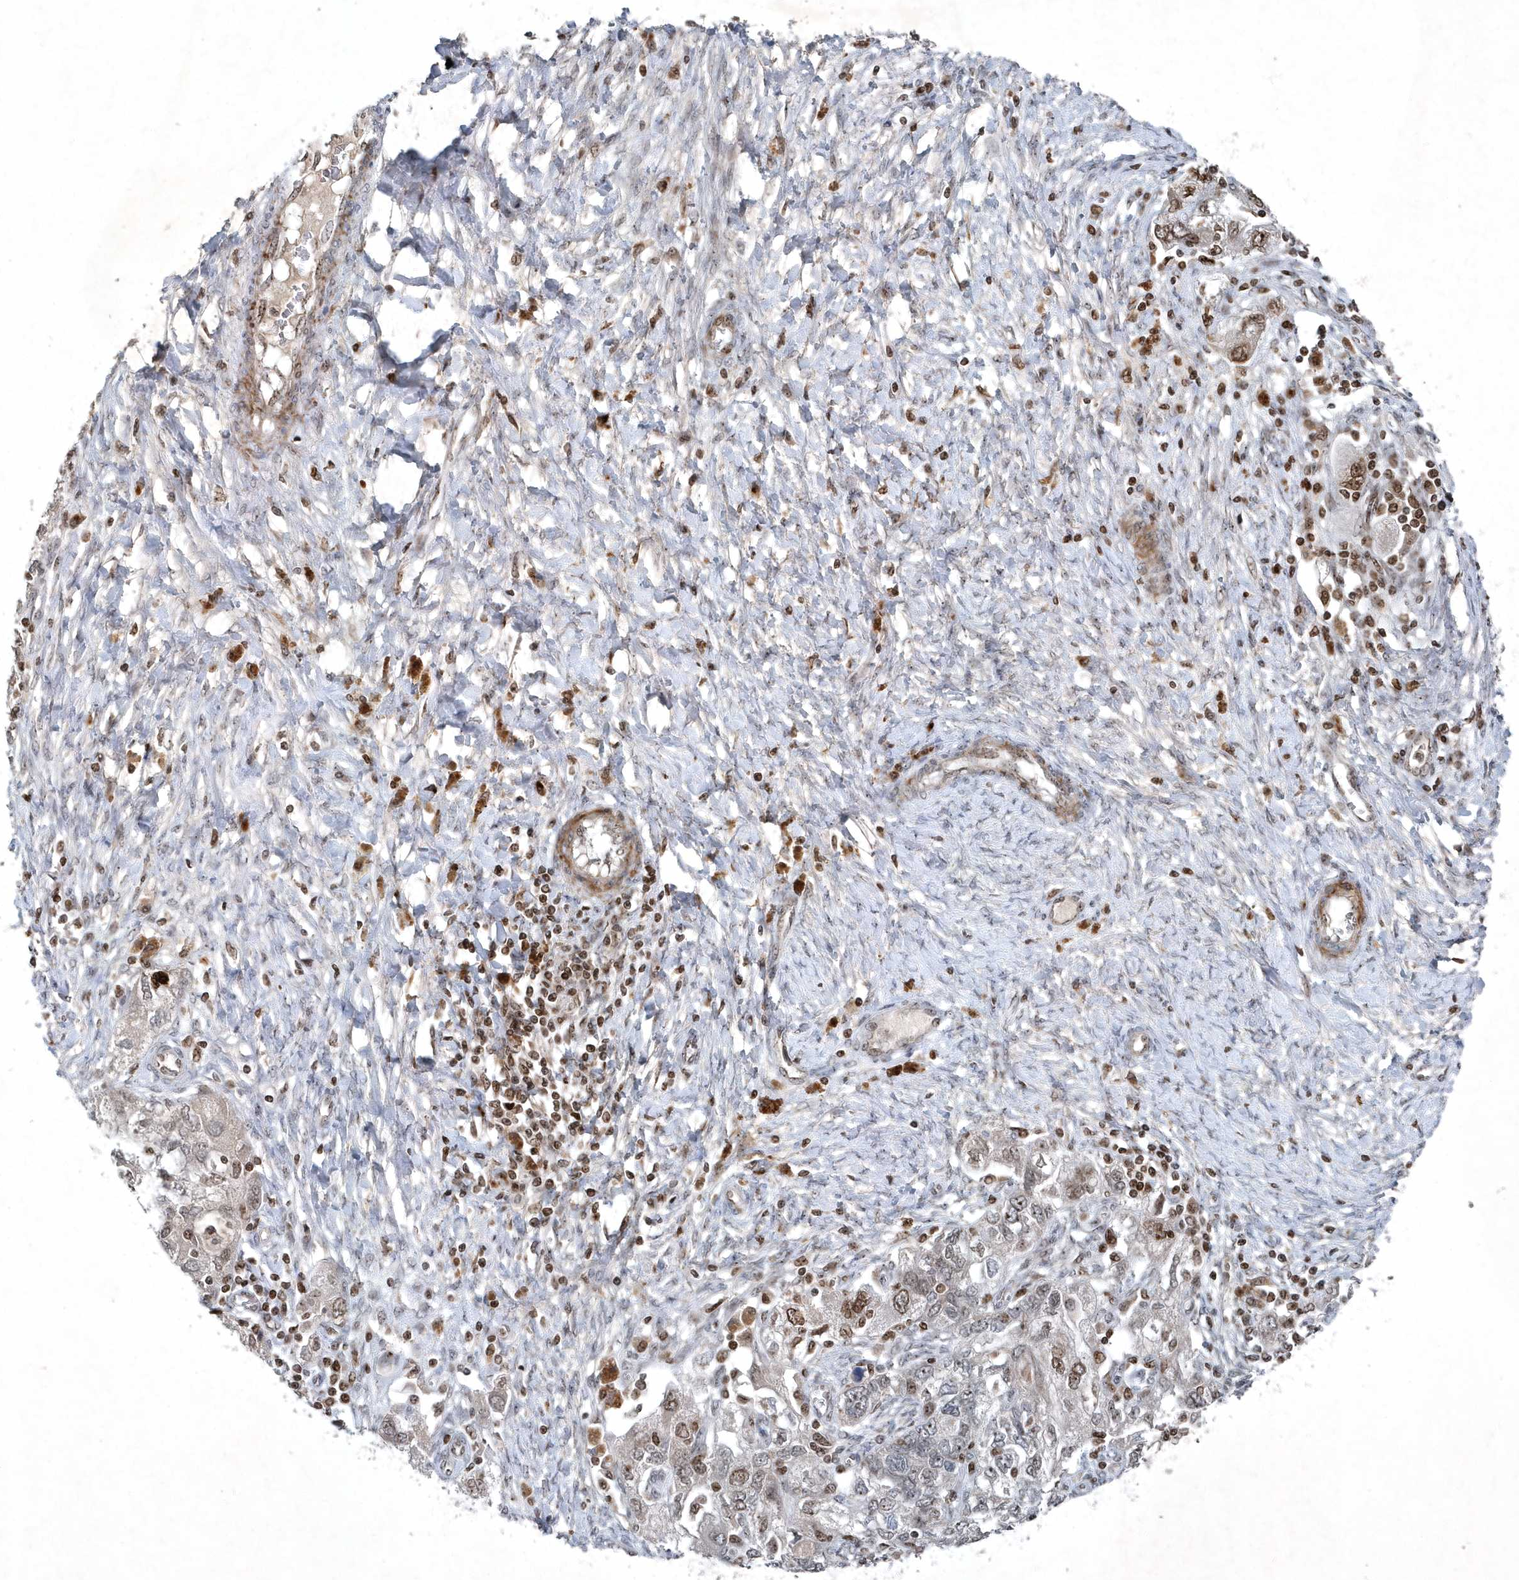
{"staining": {"intensity": "moderate", "quantity": "<25%", "location": "nuclear"}, "tissue": "ovarian cancer", "cell_type": "Tumor cells", "image_type": "cancer", "snomed": [{"axis": "morphology", "description": "Carcinoma, NOS"}, {"axis": "morphology", "description": "Cystadenocarcinoma, serous, NOS"}, {"axis": "topography", "description": "Ovary"}], "caption": "Immunohistochemical staining of human ovarian cancer exhibits low levels of moderate nuclear positivity in approximately <25% of tumor cells.", "gene": "QTRT2", "patient": {"sex": "female", "age": 69}}